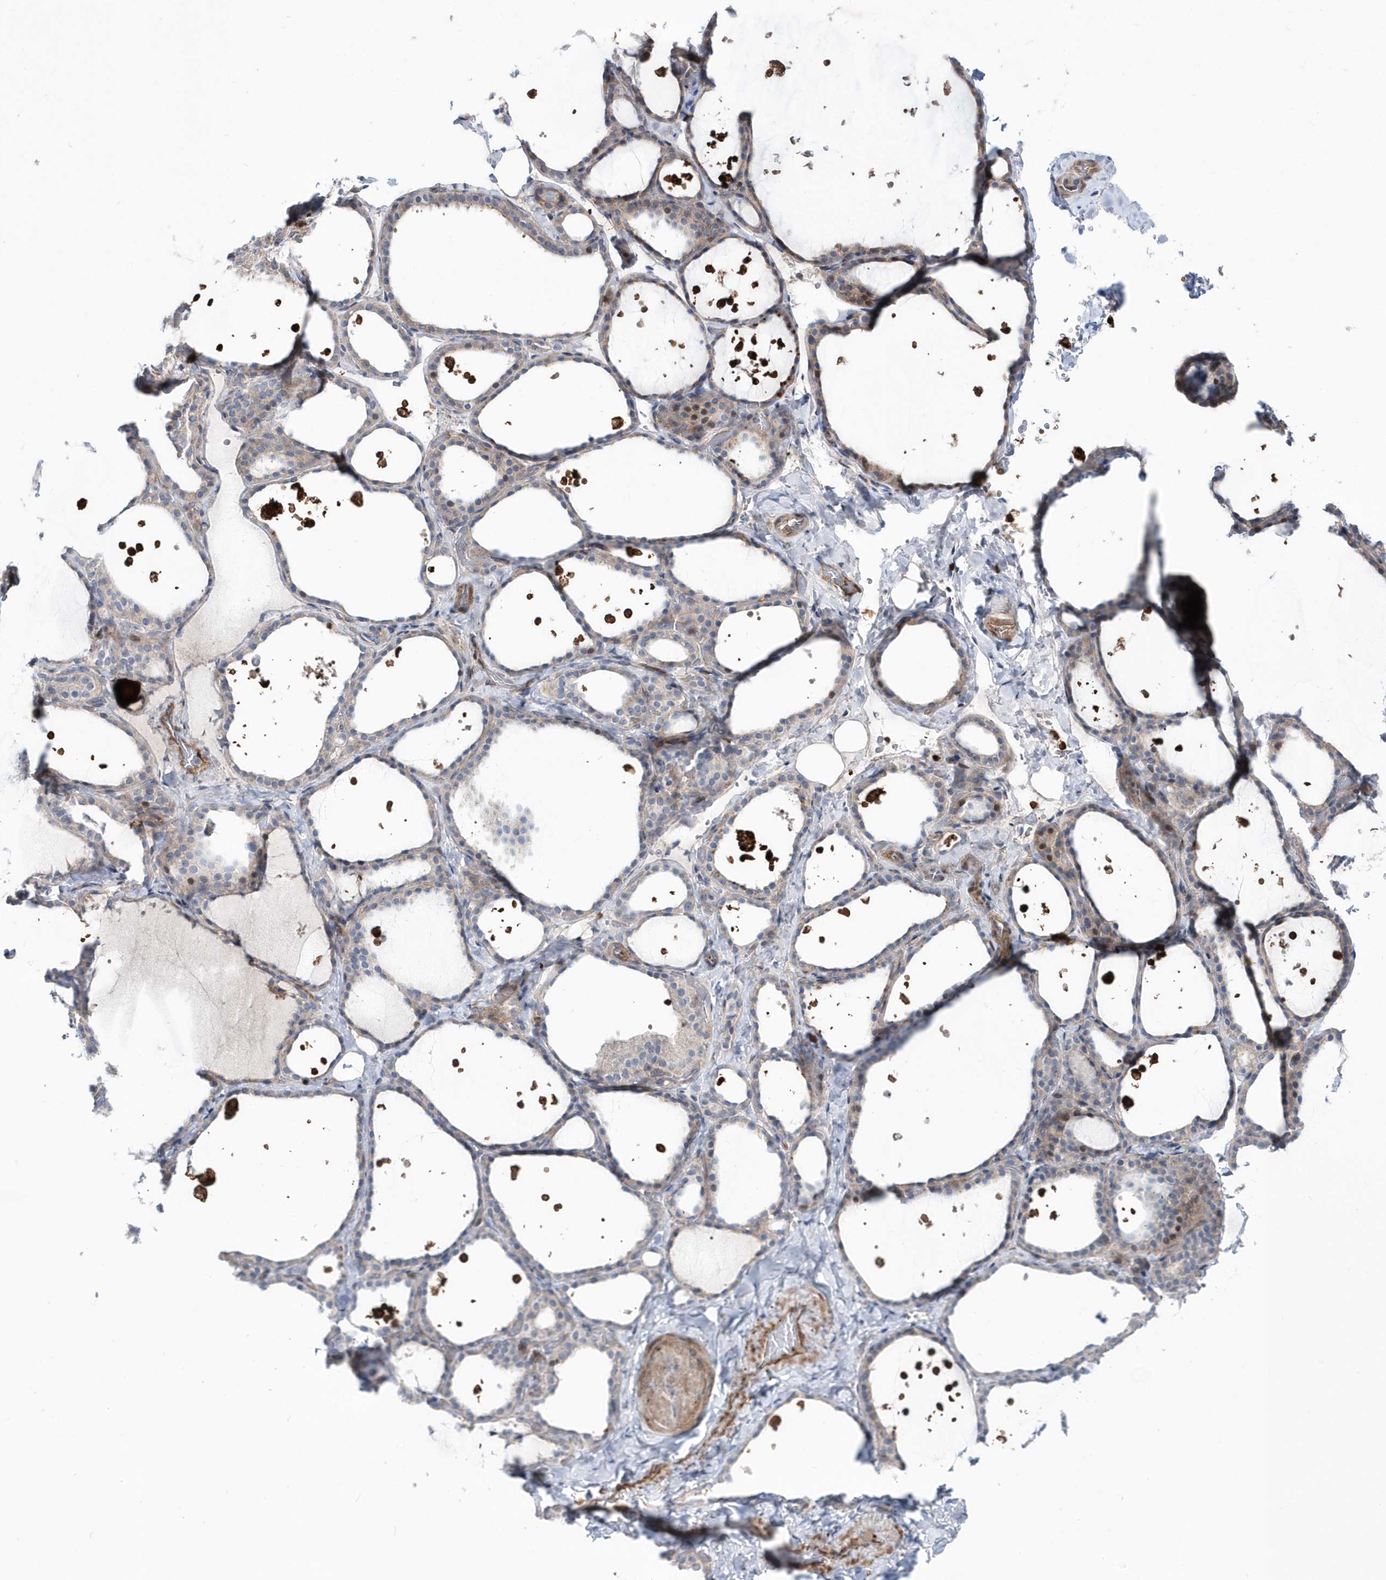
{"staining": {"intensity": "negative", "quantity": "none", "location": "none"}, "tissue": "thyroid gland", "cell_type": "Glandular cells", "image_type": "normal", "snomed": [{"axis": "morphology", "description": "Normal tissue, NOS"}, {"axis": "topography", "description": "Thyroid gland"}], "caption": "This is an immunohistochemistry micrograph of benign human thyroid gland. There is no expression in glandular cells.", "gene": "DSPP", "patient": {"sex": "female", "age": 44}}